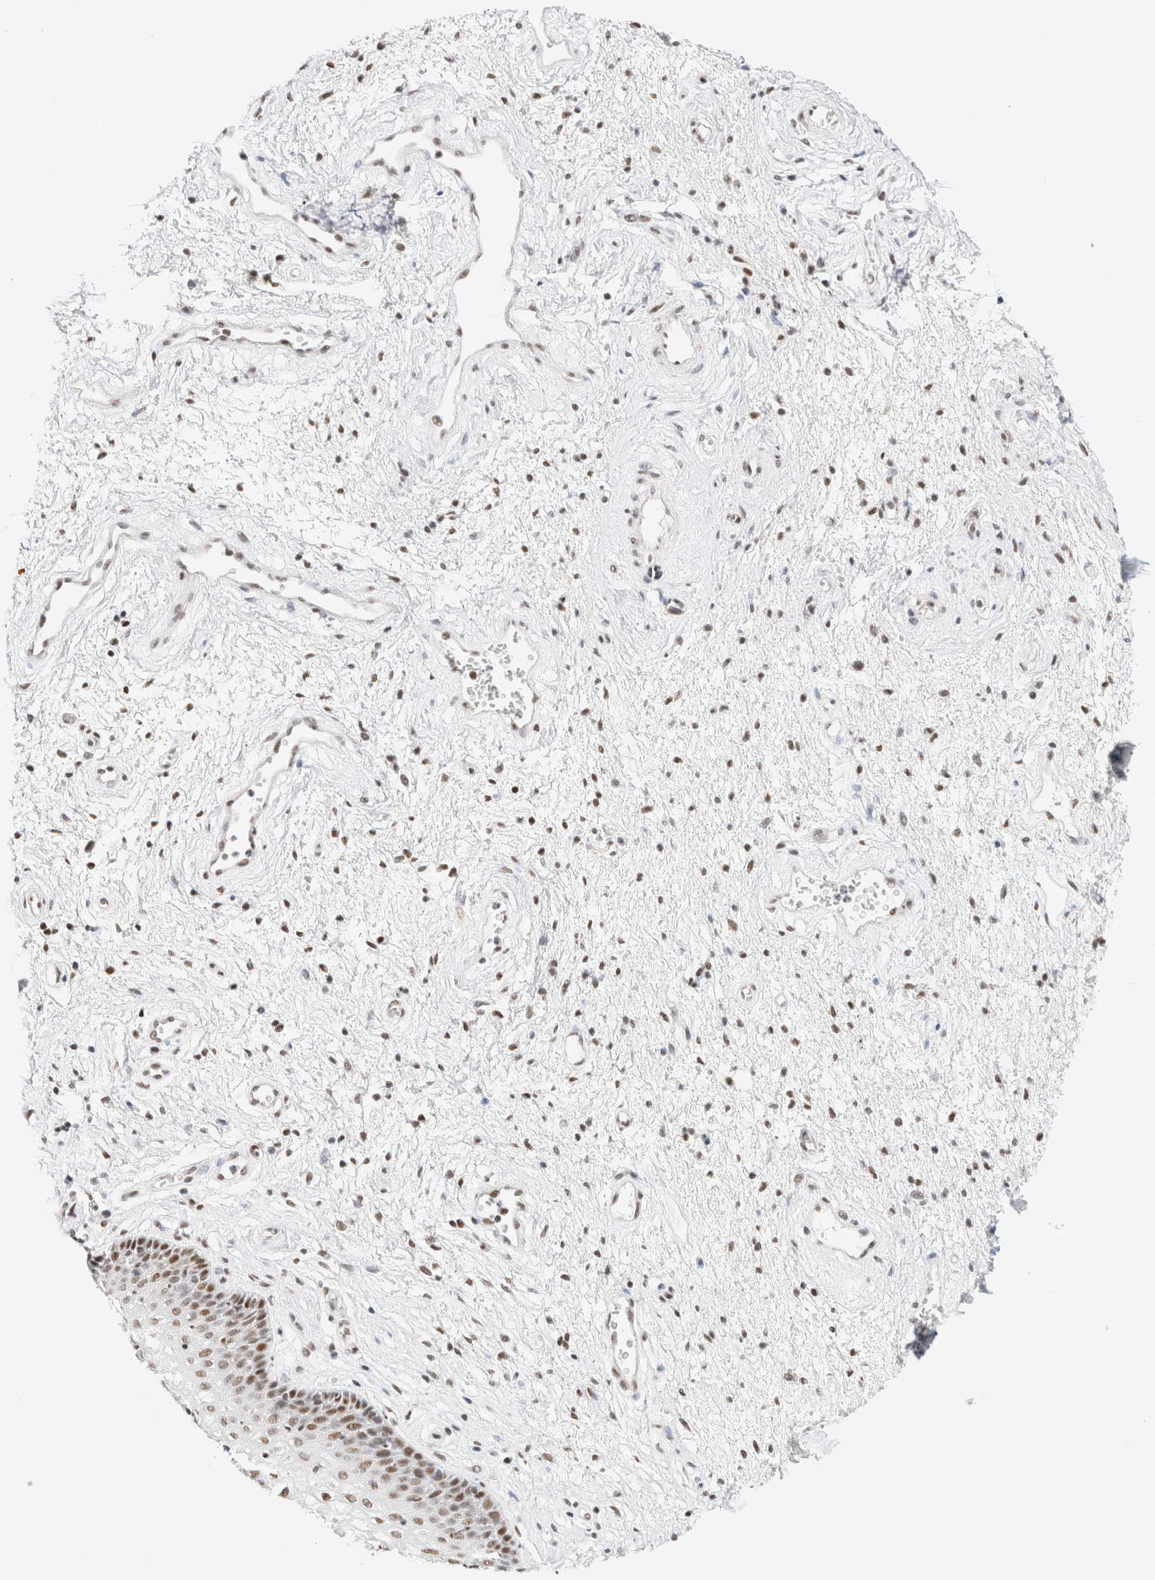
{"staining": {"intensity": "moderate", "quantity": ">75%", "location": "nuclear"}, "tissue": "vagina", "cell_type": "Squamous epithelial cells", "image_type": "normal", "snomed": [{"axis": "morphology", "description": "Normal tissue, NOS"}, {"axis": "topography", "description": "Vagina"}], "caption": "Moderate nuclear positivity is seen in about >75% of squamous epithelial cells in benign vagina.", "gene": "ZNF282", "patient": {"sex": "female", "age": 34}}